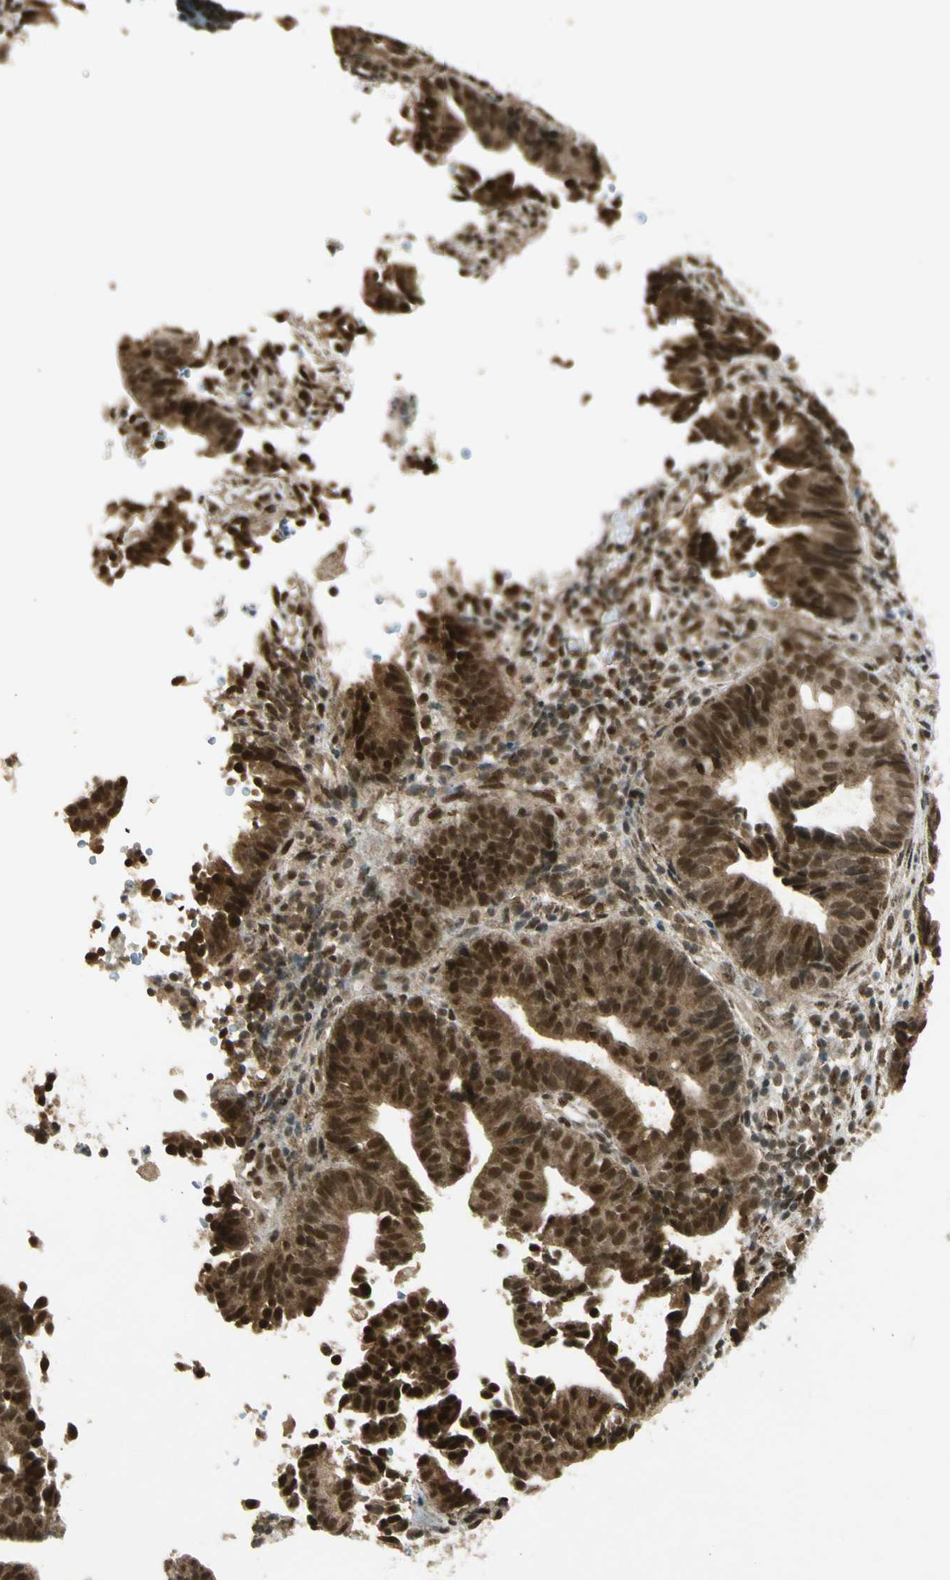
{"staining": {"intensity": "strong", "quantity": ">75%", "location": "cytoplasmic/membranous,nuclear"}, "tissue": "endometrial cancer", "cell_type": "Tumor cells", "image_type": "cancer", "snomed": [{"axis": "morphology", "description": "Adenocarcinoma, NOS"}, {"axis": "topography", "description": "Uterus"}], "caption": "Protein staining displays strong cytoplasmic/membranous and nuclear staining in about >75% of tumor cells in adenocarcinoma (endometrial). The protein is stained brown, and the nuclei are stained in blue (DAB IHC with brightfield microscopy, high magnification).", "gene": "ZNF135", "patient": {"sex": "female", "age": 83}}